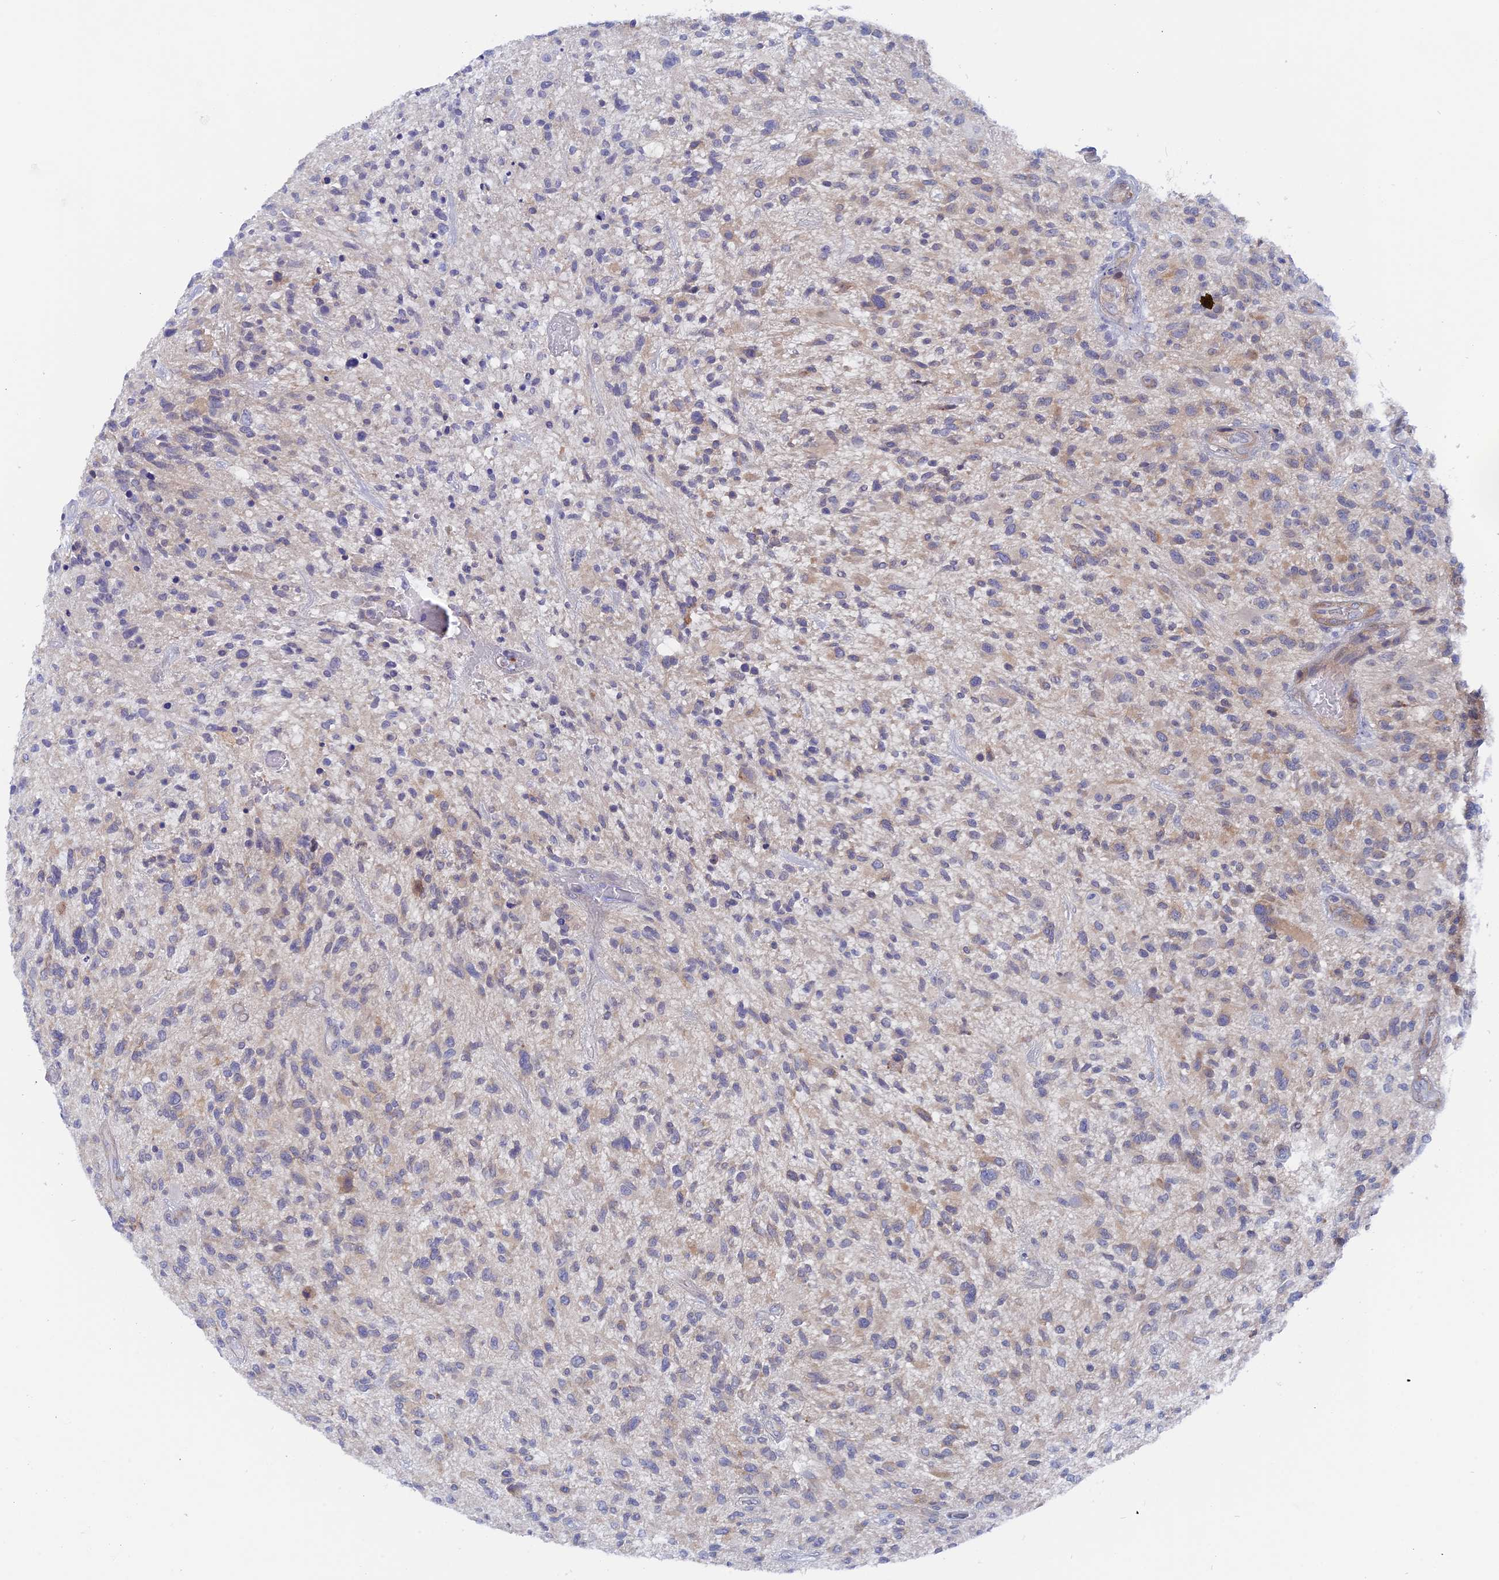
{"staining": {"intensity": "weak", "quantity": "<25%", "location": "cytoplasmic/membranous"}, "tissue": "glioma", "cell_type": "Tumor cells", "image_type": "cancer", "snomed": [{"axis": "morphology", "description": "Glioma, malignant, High grade"}, {"axis": "topography", "description": "Brain"}], "caption": "Malignant glioma (high-grade) was stained to show a protein in brown. There is no significant expression in tumor cells. Nuclei are stained in blue.", "gene": "DACT3", "patient": {"sex": "male", "age": 47}}